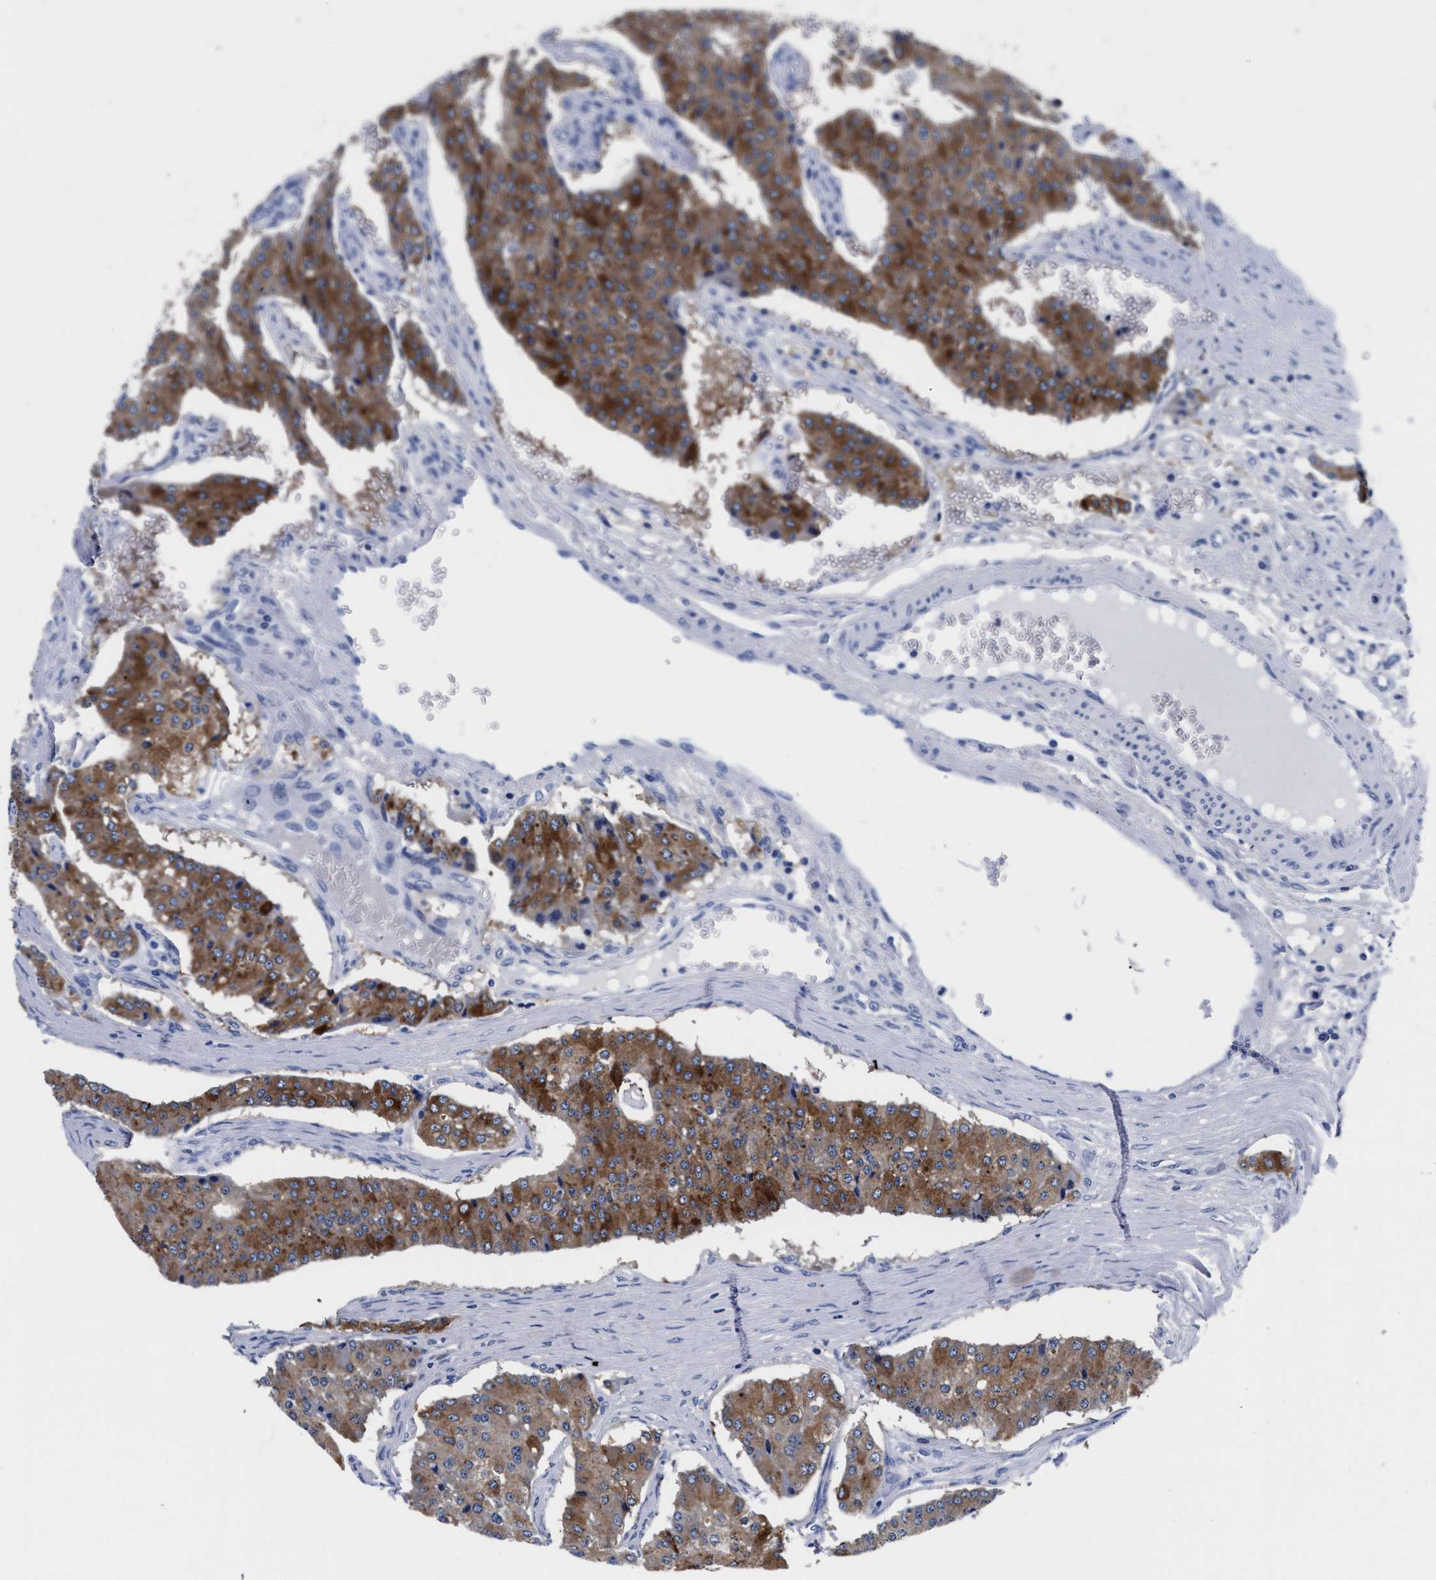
{"staining": {"intensity": "strong", "quantity": ">75%", "location": "cytoplasmic/membranous"}, "tissue": "carcinoid", "cell_type": "Tumor cells", "image_type": "cancer", "snomed": [{"axis": "morphology", "description": "Carcinoid, malignant, NOS"}, {"axis": "topography", "description": "Colon"}], "caption": "Brown immunohistochemical staining in malignant carcinoid shows strong cytoplasmic/membranous staining in approximately >75% of tumor cells.", "gene": "RAB3B", "patient": {"sex": "female", "age": 52}}